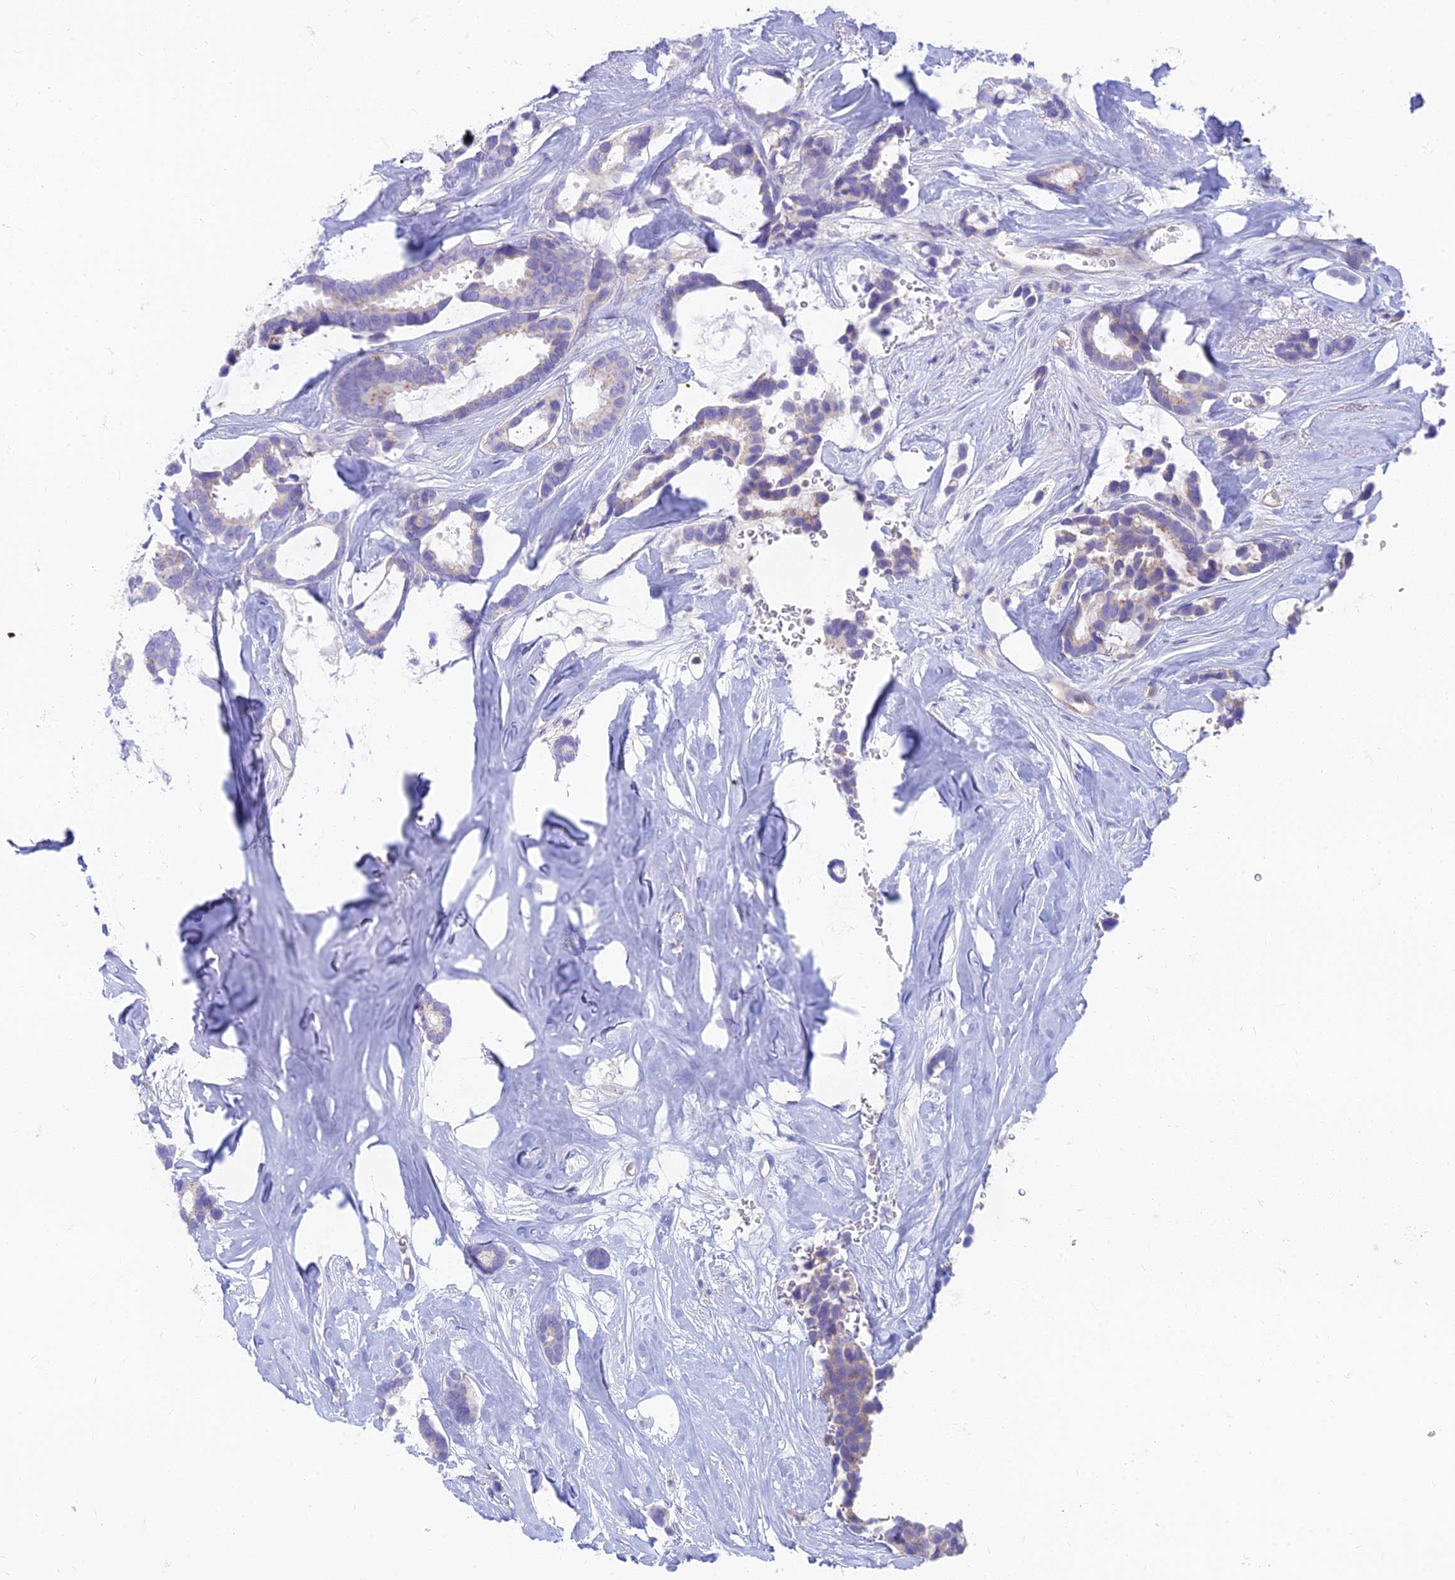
{"staining": {"intensity": "negative", "quantity": "none", "location": "none"}, "tissue": "breast cancer", "cell_type": "Tumor cells", "image_type": "cancer", "snomed": [{"axis": "morphology", "description": "Duct carcinoma"}, {"axis": "topography", "description": "Breast"}], "caption": "The histopathology image demonstrates no significant expression in tumor cells of breast cancer. Brightfield microscopy of immunohistochemistry stained with DAB (3,3'-diaminobenzidine) (brown) and hematoxylin (blue), captured at high magnification.", "gene": "STRN4", "patient": {"sex": "female", "age": 87}}